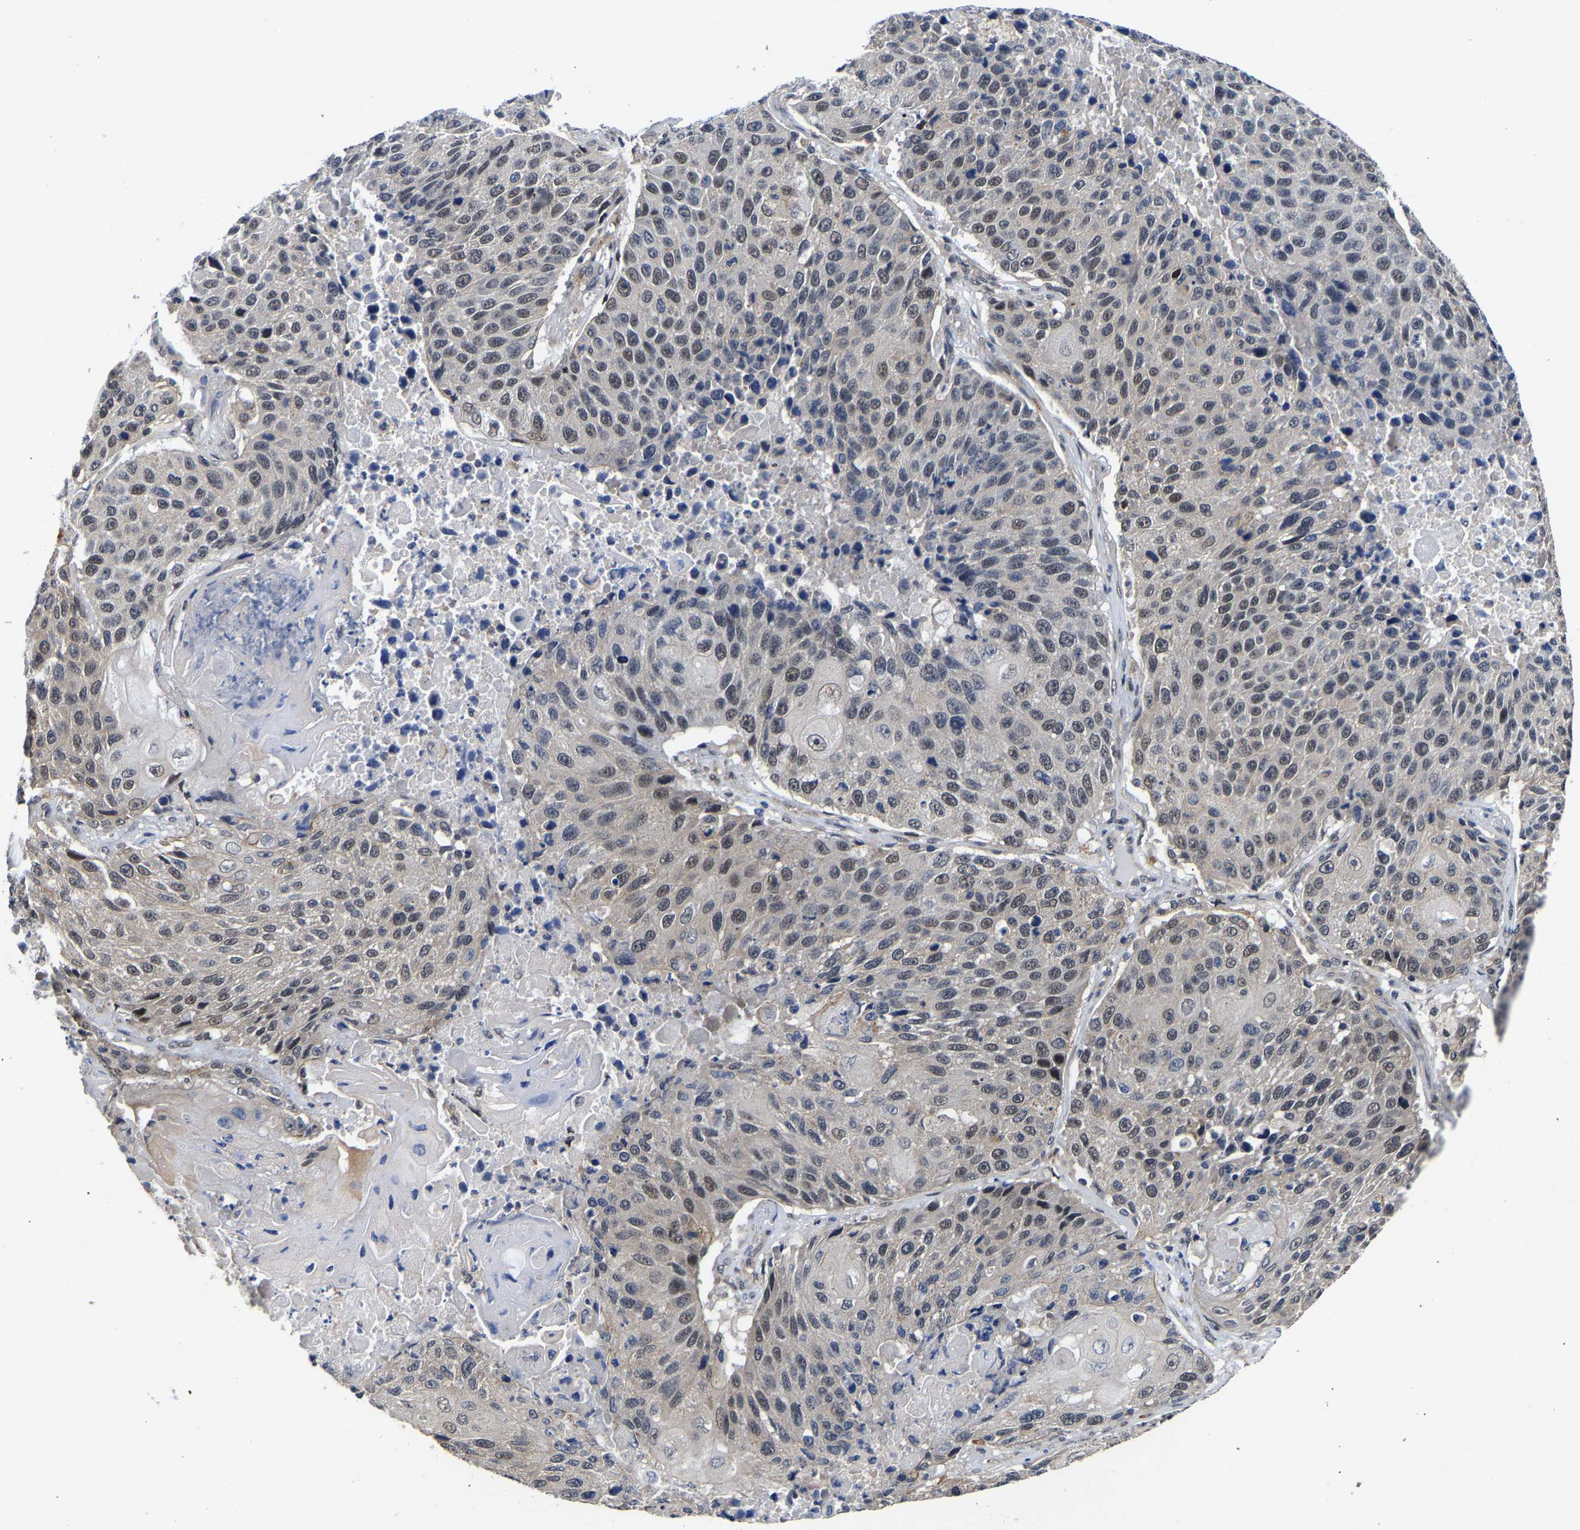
{"staining": {"intensity": "weak", "quantity": "25%-75%", "location": "nuclear"}, "tissue": "lung cancer", "cell_type": "Tumor cells", "image_type": "cancer", "snomed": [{"axis": "morphology", "description": "Squamous cell carcinoma, NOS"}, {"axis": "topography", "description": "Lung"}], "caption": "Immunohistochemical staining of human lung squamous cell carcinoma exhibits low levels of weak nuclear protein positivity in approximately 25%-75% of tumor cells. Nuclei are stained in blue.", "gene": "METTL16", "patient": {"sex": "male", "age": 61}}